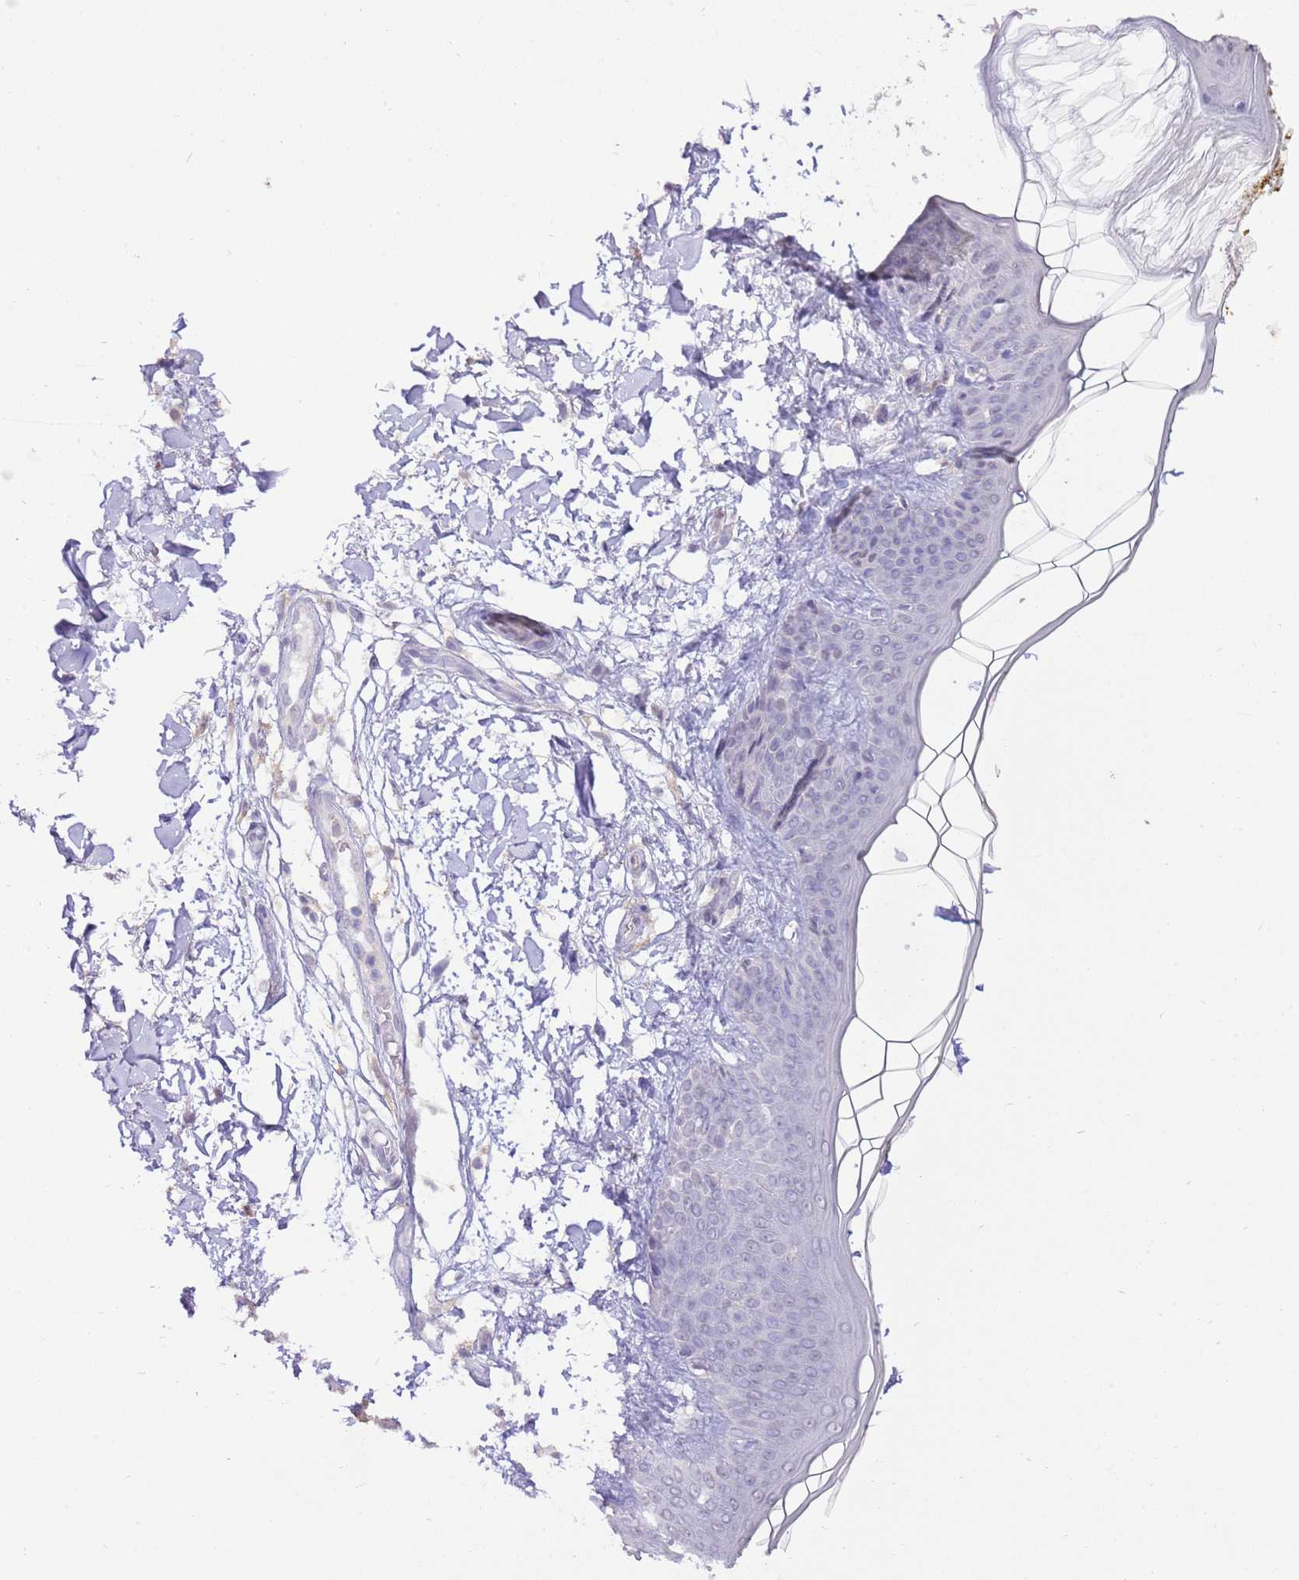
{"staining": {"intensity": "negative", "quantity": "none", "location": "none"}, "tissue": "skin", "cell_type": "Fibroblasts", "image_type": "normal", "snomed": [{"axis": "morphology", "description": "Normal tissue, NOS"}, {"axis": "topography", "description": "Skin"}], "caption": "Immunohistochemistry (IHC) of normal skin shows no positivity in fibroblasts. The staining was performed using DAB to visualize the protein expression in brown, while the nuclei were stained in blue with hematoxylin (Magnification: 20x).", "gene": "IZUMO4", "patient": {"sex": "female", "age": 34}}